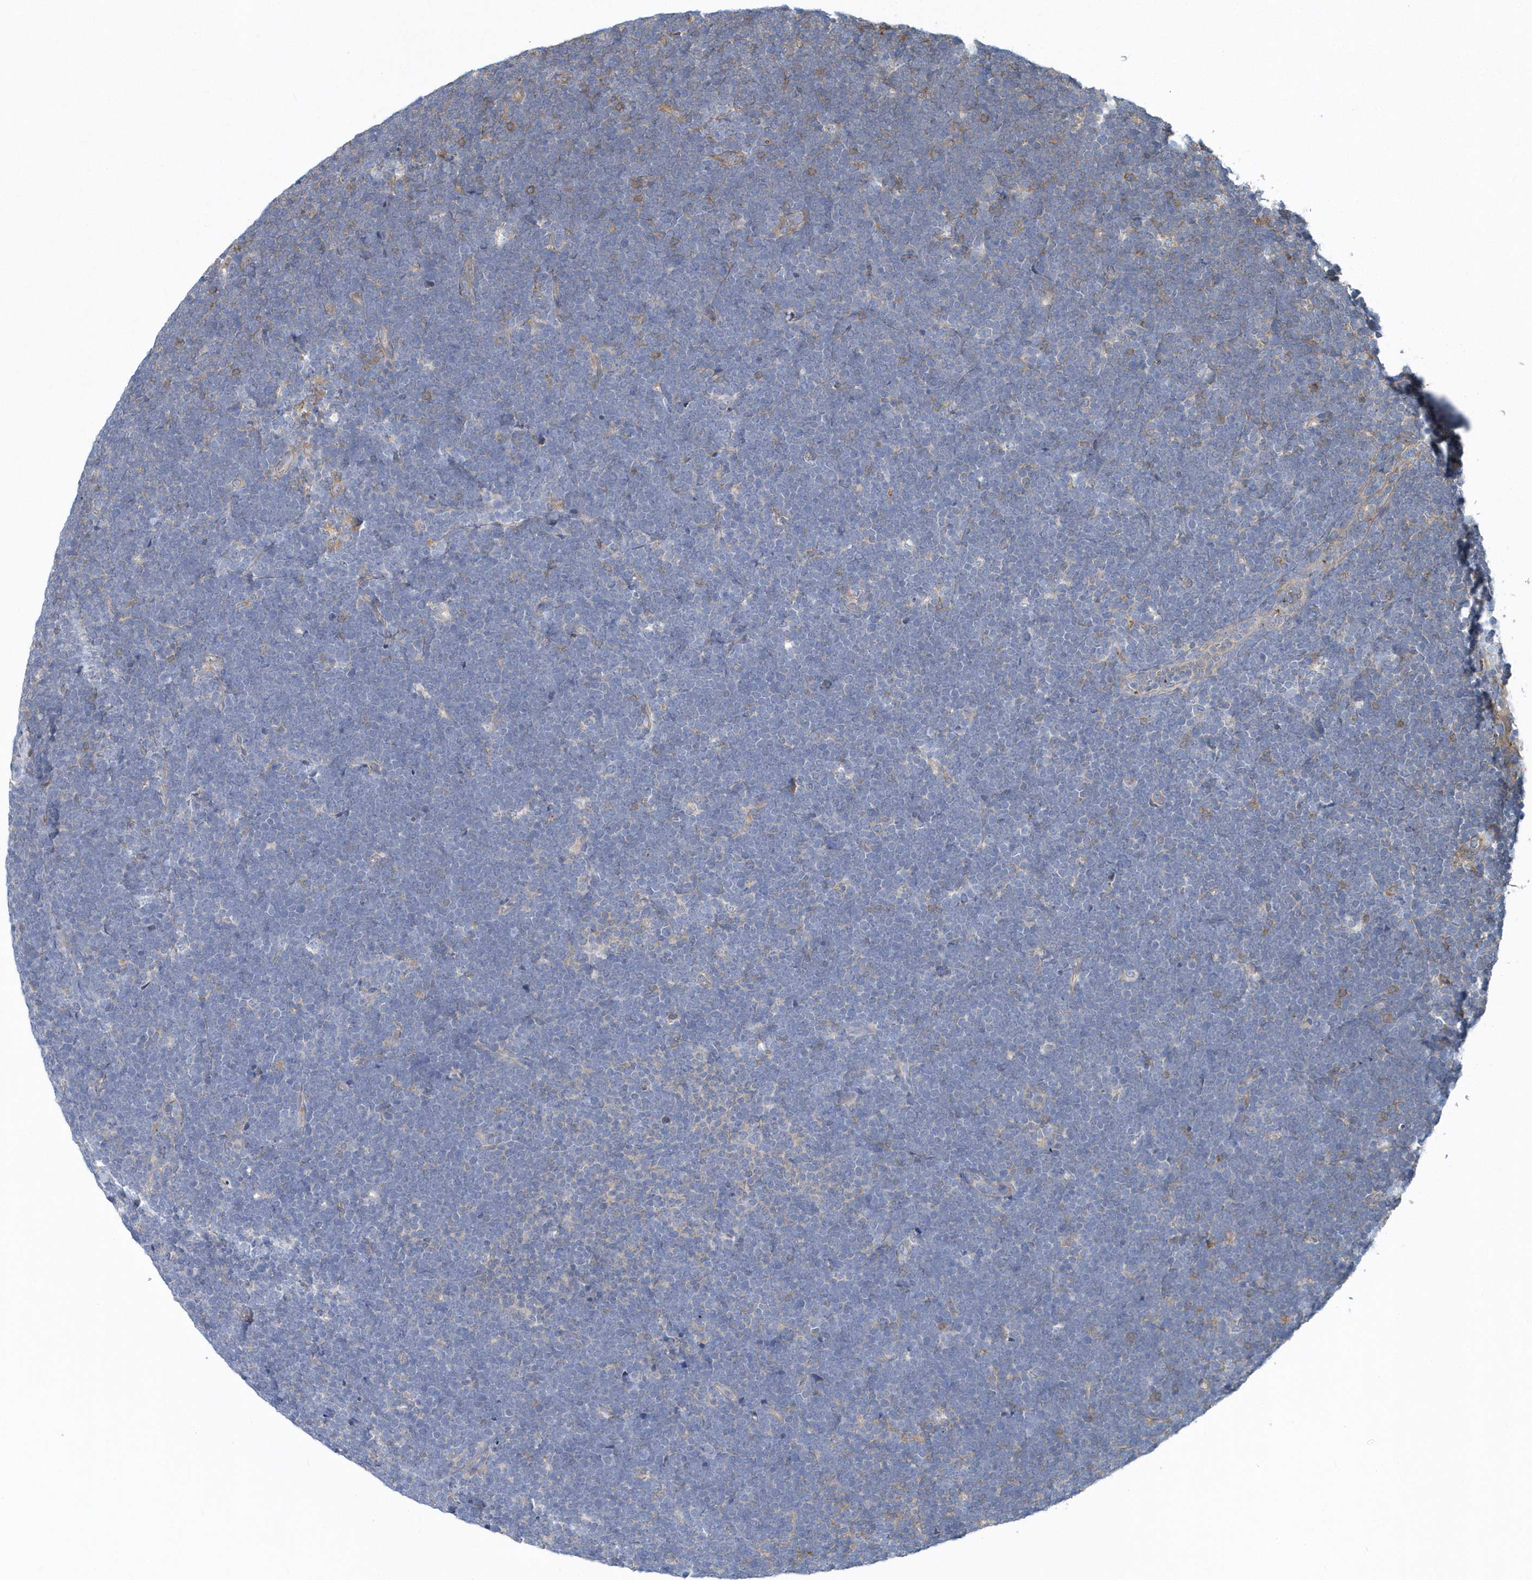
{"staining": {"intensity": "negative", "quantity": "none", "location": "none"}, "tissue": "lymphoma", "cell_type": "Tumor cells", "image_type": "cancer", "snomed": [{"axis": "morphology", "description": "Malignant lymphoma, non-Hodgkin's type, High grade"}, {"axis": "topography", "description": "Lymph node"}], "caption": "Histopathology image shows no protein expression in tumor cells of malignant lymphoma, non-Hodgkin's type (high-grade) tissue. (Stains: DAB (3,3'-diaminobenzidine) immunohistochemistry (IHC) with hematoxylin counter stain, Microscopy: brightfield microscopy at high magnification).", "gene": "ARAP2", "patient": {"sex": "male", "age": 13}}